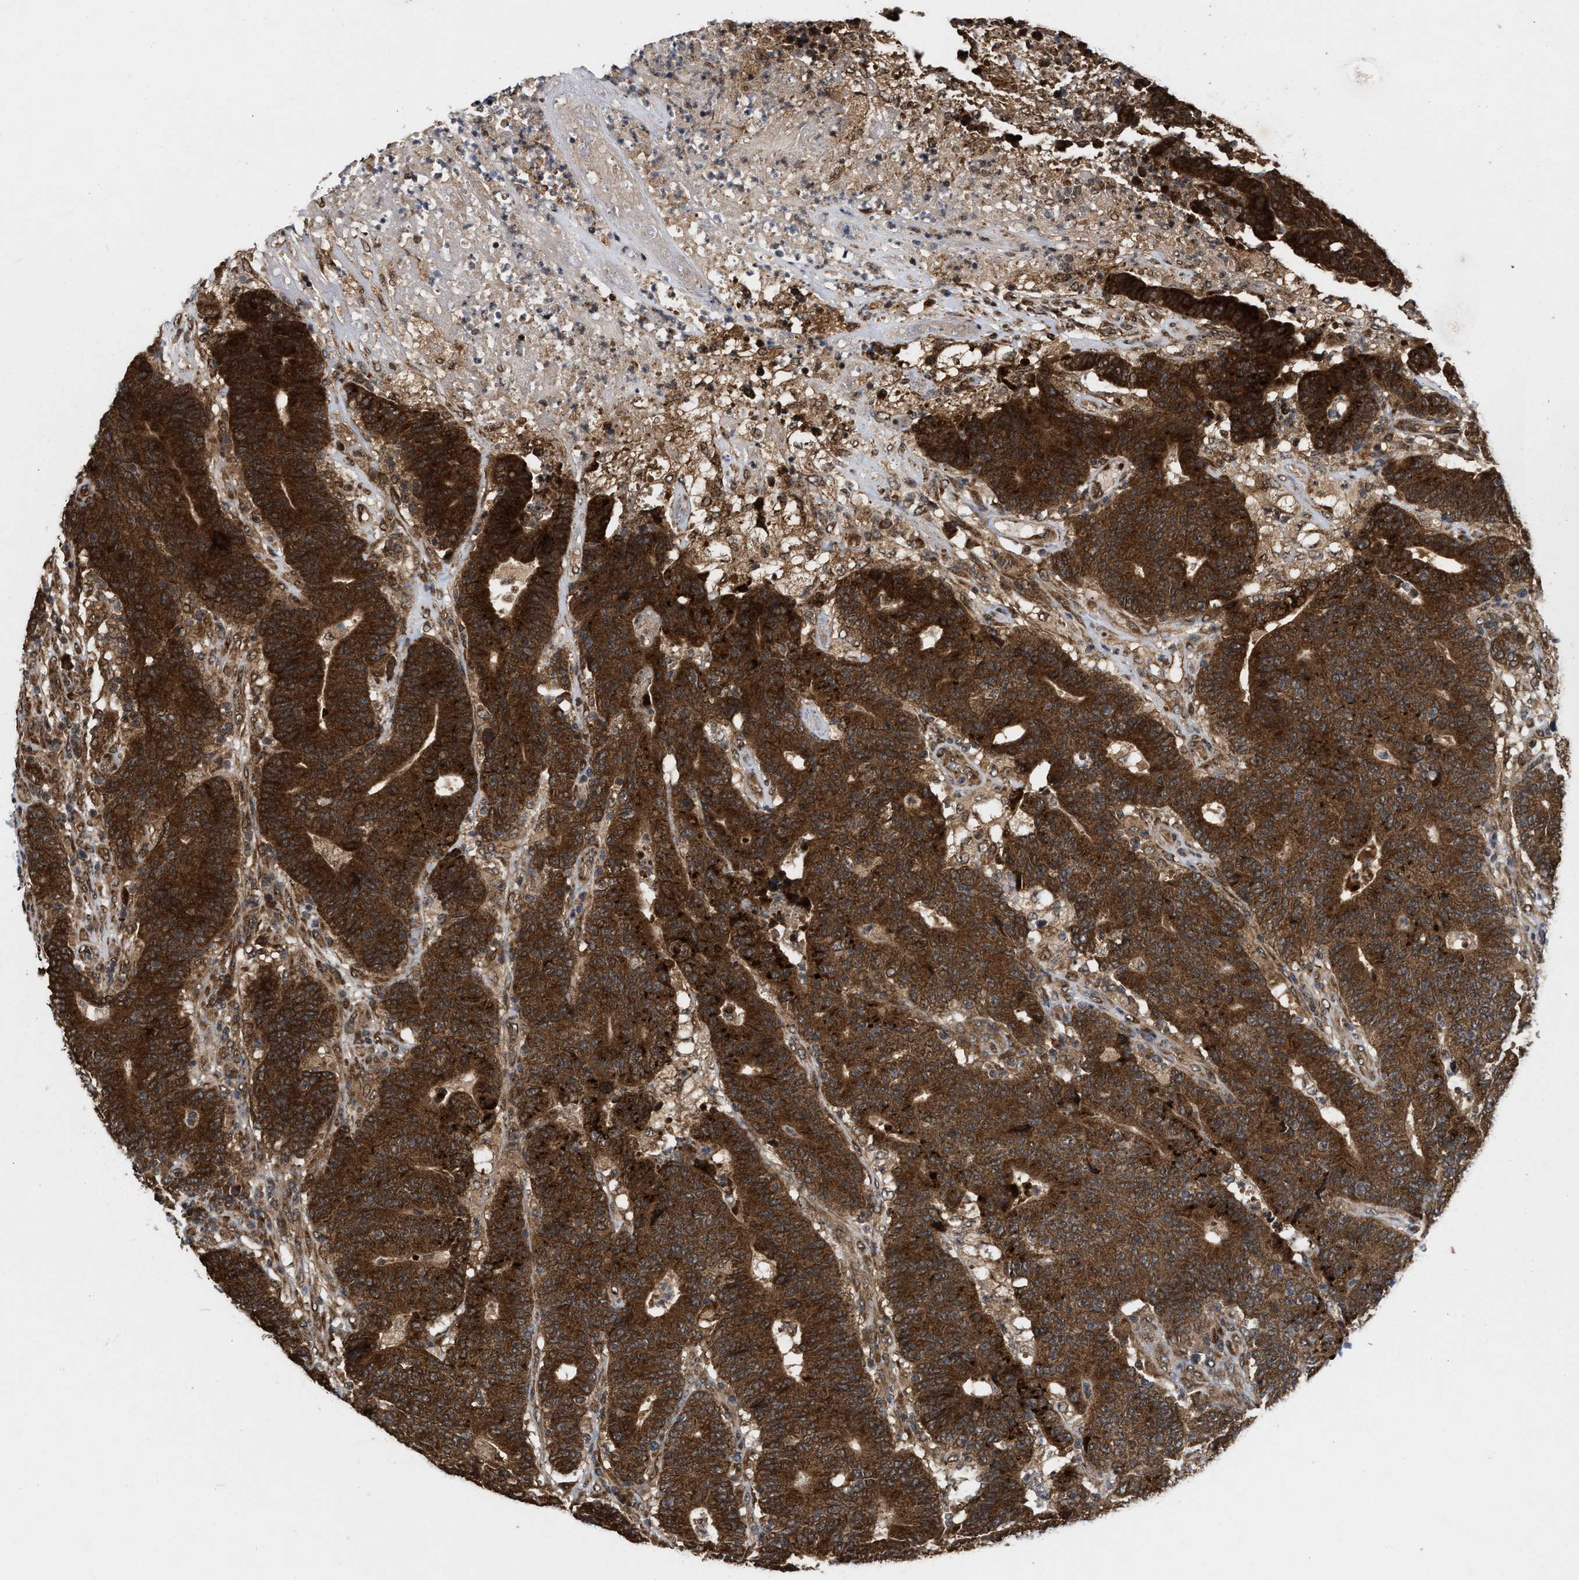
{"staining": {"intensity": "strong", "quantity": ">75%", "location": "cytoplasmic/membranous"}, "tissue": "colorectal cancer", "cell_type": "Tumor cells", "image_type": "cancer", "snomed": [{"axis": "morphology", "description": "Normal tissue, NOS"}, {"axis": "morphology", "description": "Adenocarcinoma, NOS"}, {"axis": "topography", "description": "Colon"}], "caption": "This photomicrograph exhibits immunohistochemistry (IHC) staining of adenocarcinoma (colorectal), with high strong cytoplasmic/membranous staining in about >75% of tumor cells.", "gene": "CFLAR", "patient": {"sex": "female", "age": 75}}